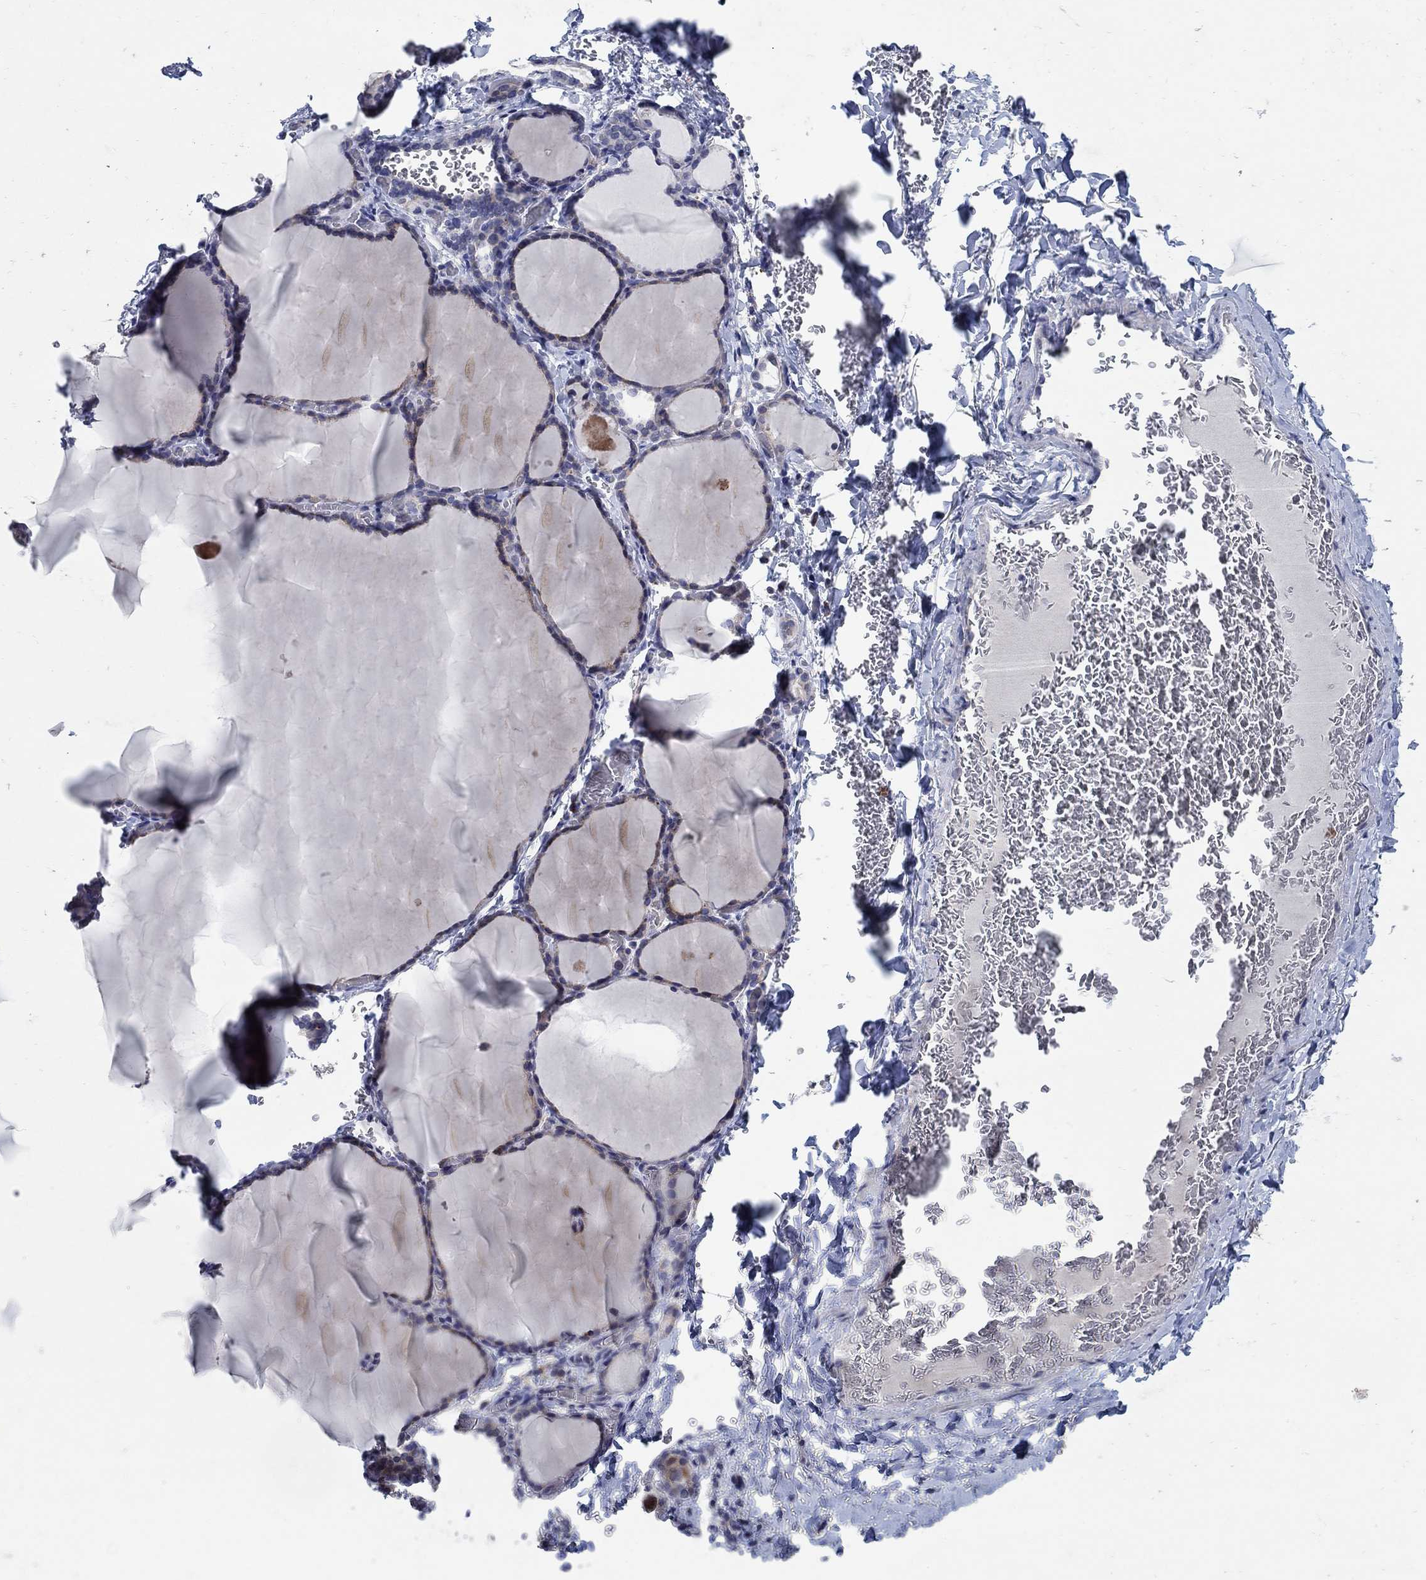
{"staining": {"intensity": "weak", "quantity": ">75%", "location": "cytoplasmic/membranous"}, "tissue": "thyroid gland", "cell_type": "Glandular cells", "image_type": "normal", "snomed": [{"axis": "morphology", "description": "Normal tissue, NOS"}, {"axis": "morphology", "description": "Hyperplasia, NOS"}, {"axis": "topography", "description": "Thyroid gland"}], "caption": "A brown stain shows weak cytoplasmic/membranous positivity of a protein in glandular cells of normal thyroid gland.", "gene": "HMX2", "patient": {"sex": "female", "age": 27}}